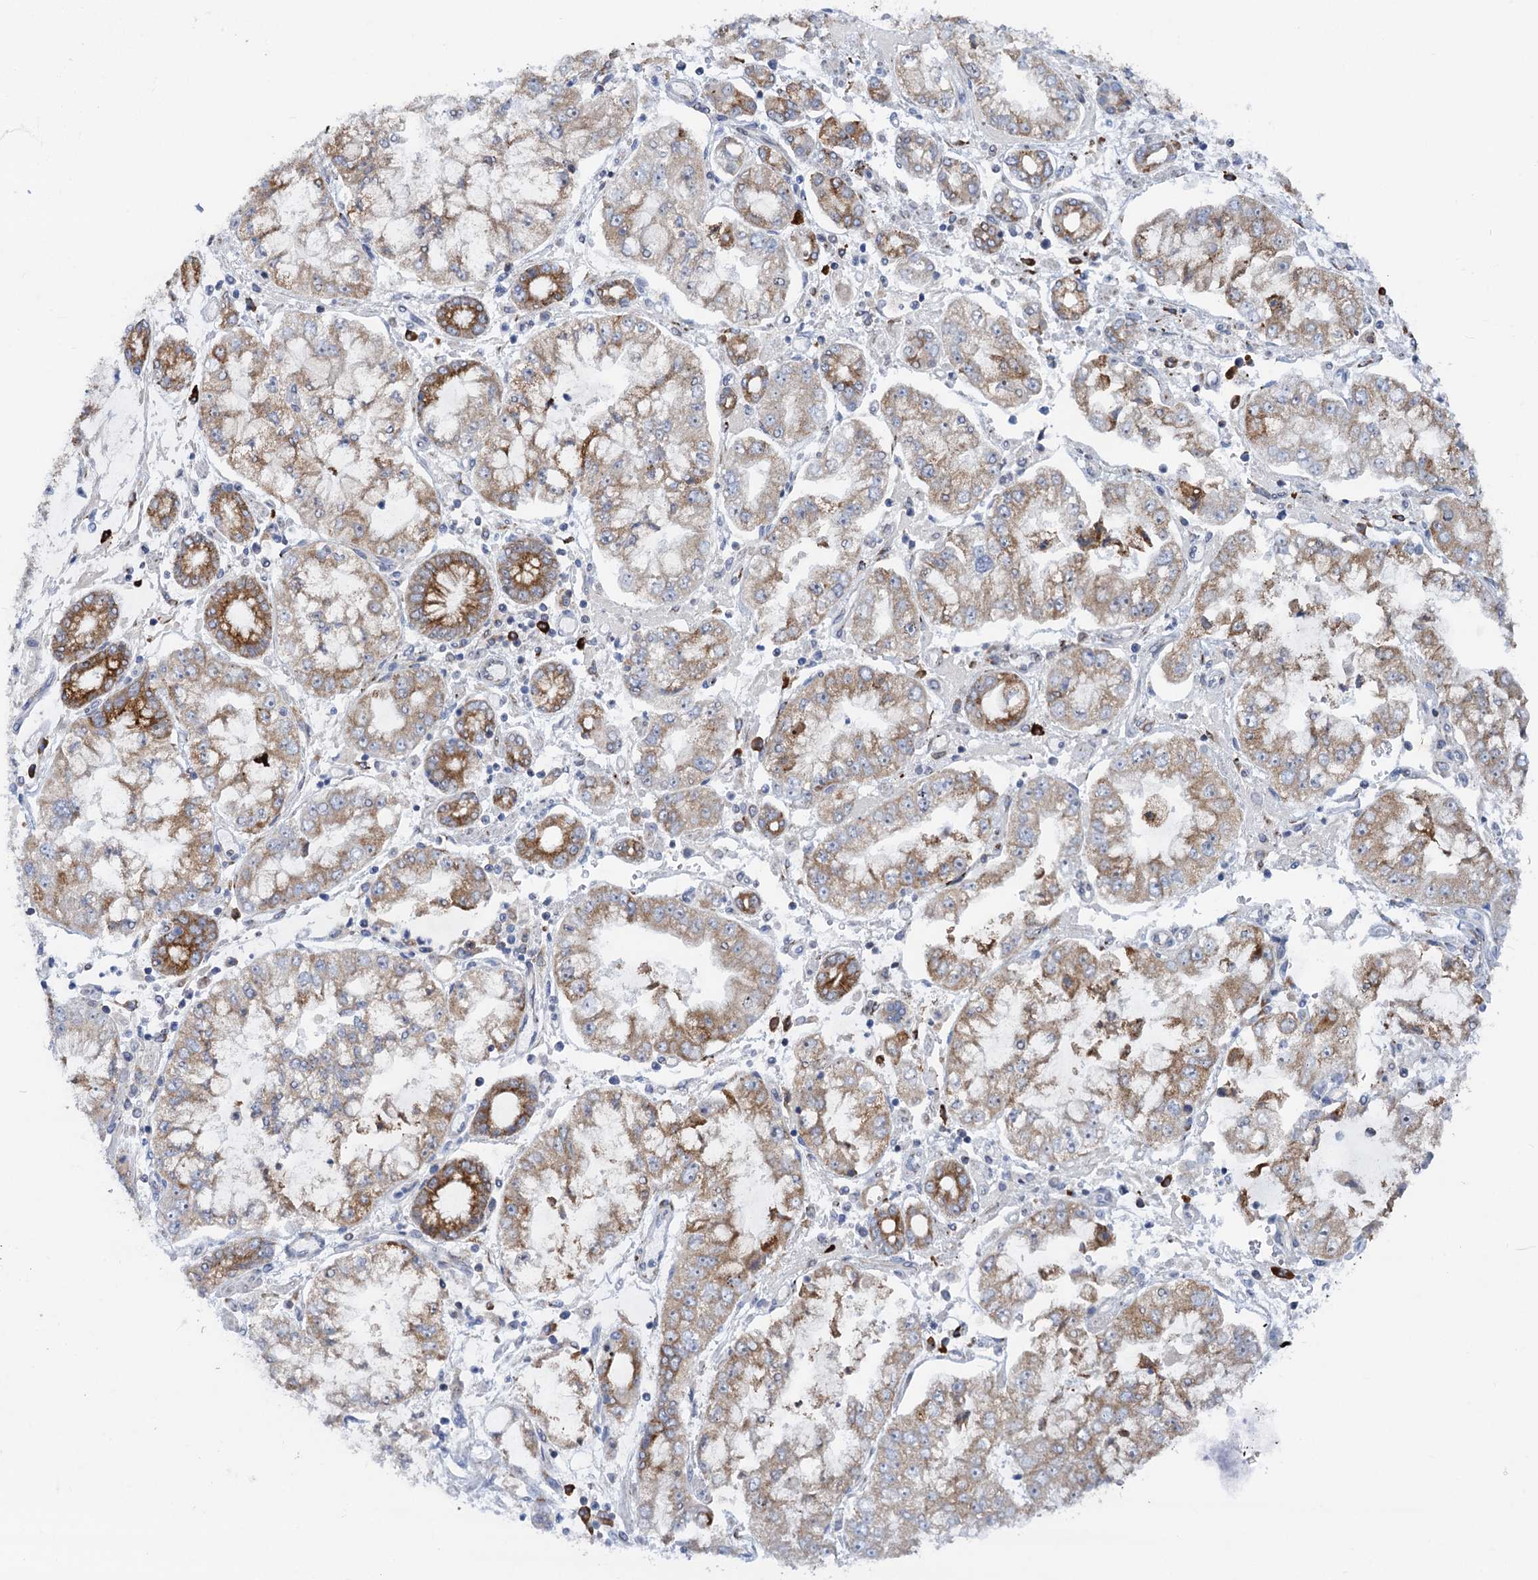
{"staining": {"intensity": "moderate", "quantity": ">75%", "location": "cytoplasmic/membranous"}, "tissue": "stomach cancer", "cell_type": "Tumor cells", "image_type": "cancer", "snomed": [{"axis": "morphology", "description": "Adenocarcinoma, NOS"}, {"axis": "topography", "description": "Stomach"}], "caption": "An image showing moderate cytoplasmic/membranous positivity in about >75% of tumor cells in stomach cancer, as visualized by brown immunohistochemical staining.", "gene": "QPCTL", "patient": {"sex": "male", "age": 76}}